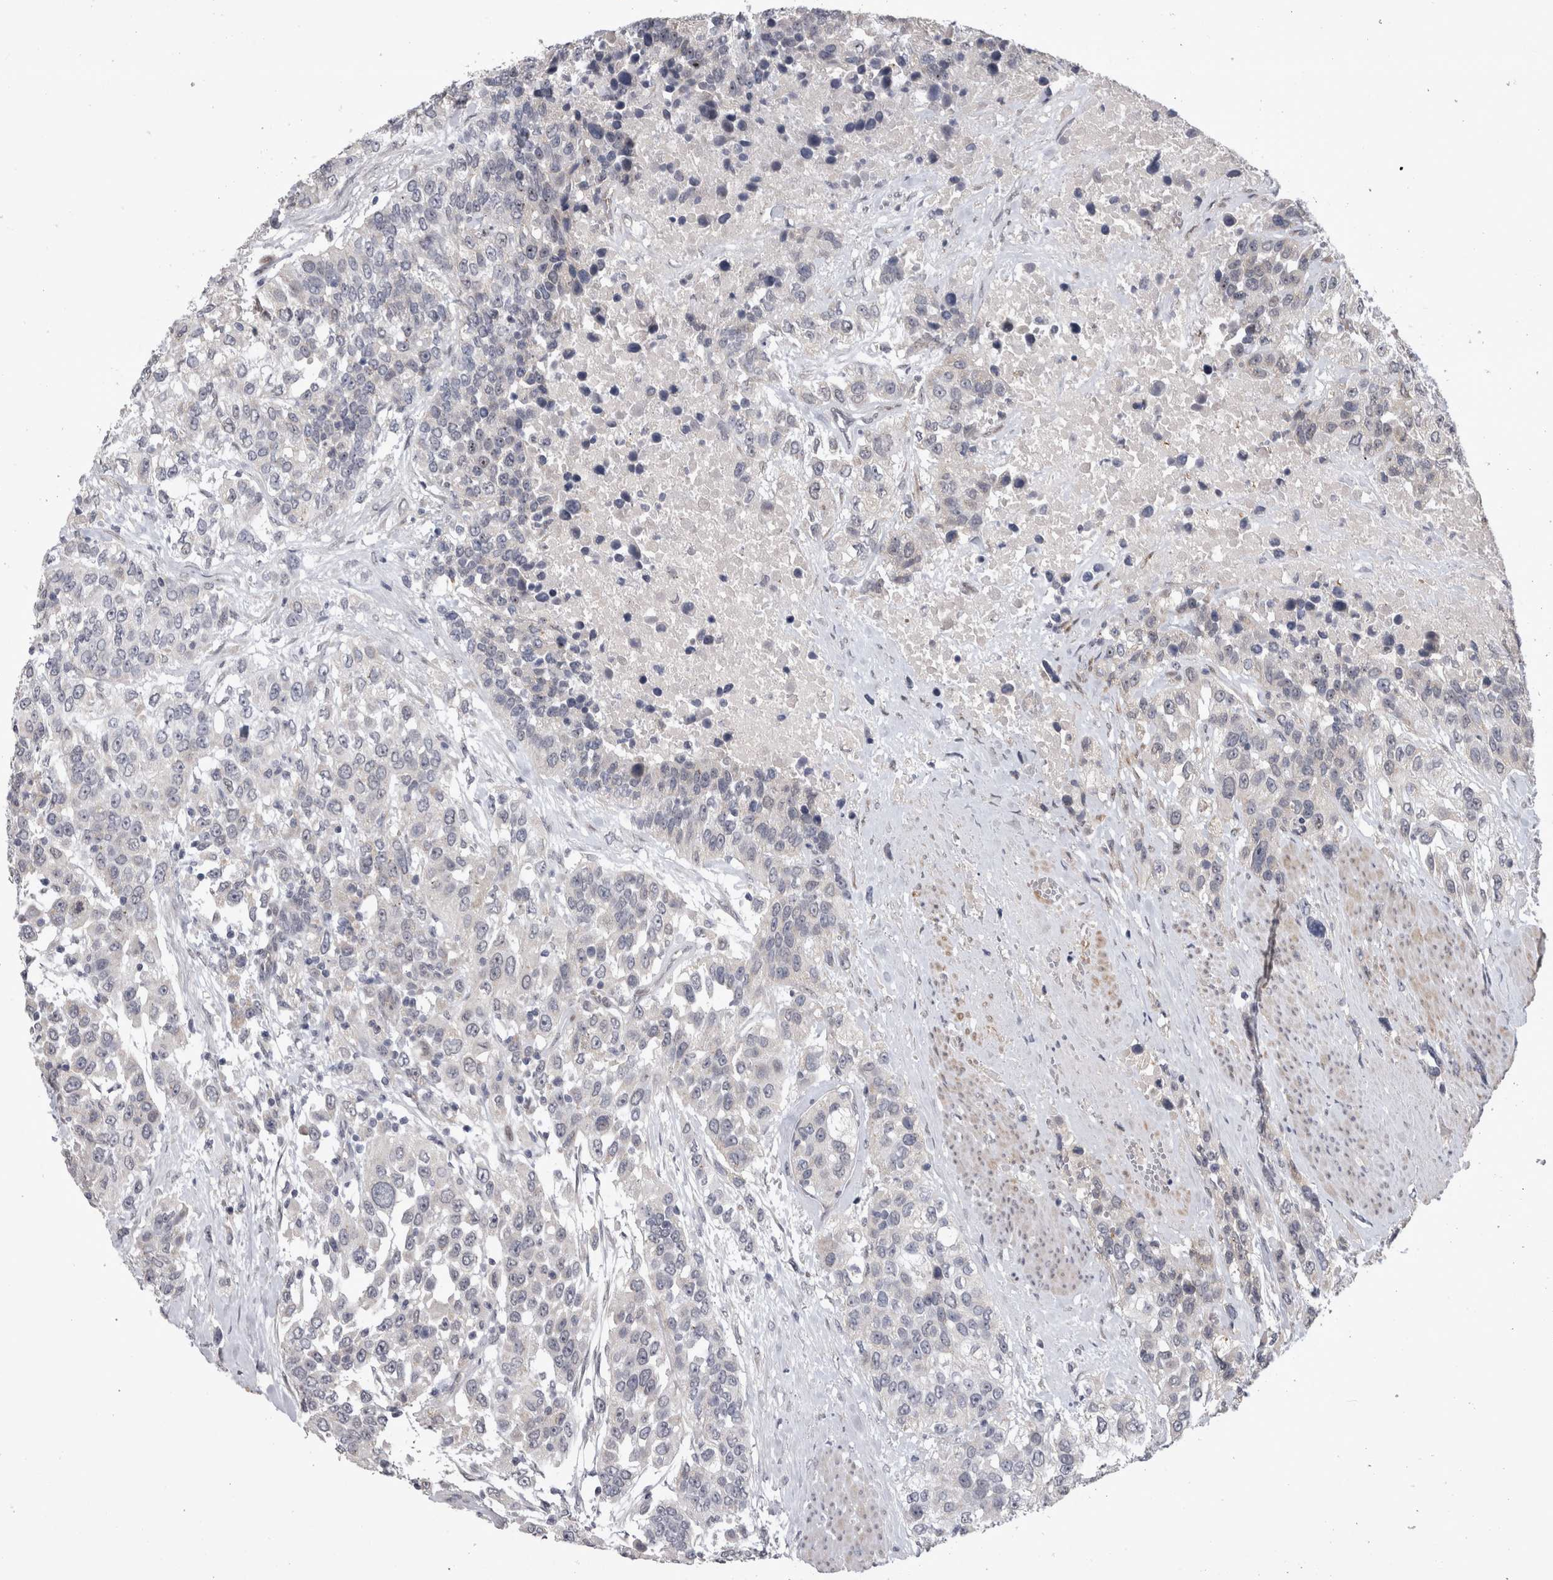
{"staining": {"intensity": "negative", "quantity": "none", "location": "none"}, "tissue": "urothelial cancer", "cell_type": "Tumor cells", "image_type": "cancer", "snomed": [{"axis": "morphology", "description": "Urothelial carcinoma, High grade"}, {"axis": "topography", "description": "Urinary bladder"}], "caption": "Urothelial cancer stained for a protein using immunohistochemistry (IHC) displays no expression tumor cells.", "gene": "IFI44", "patient": {"sex": "female", "age": 80}}